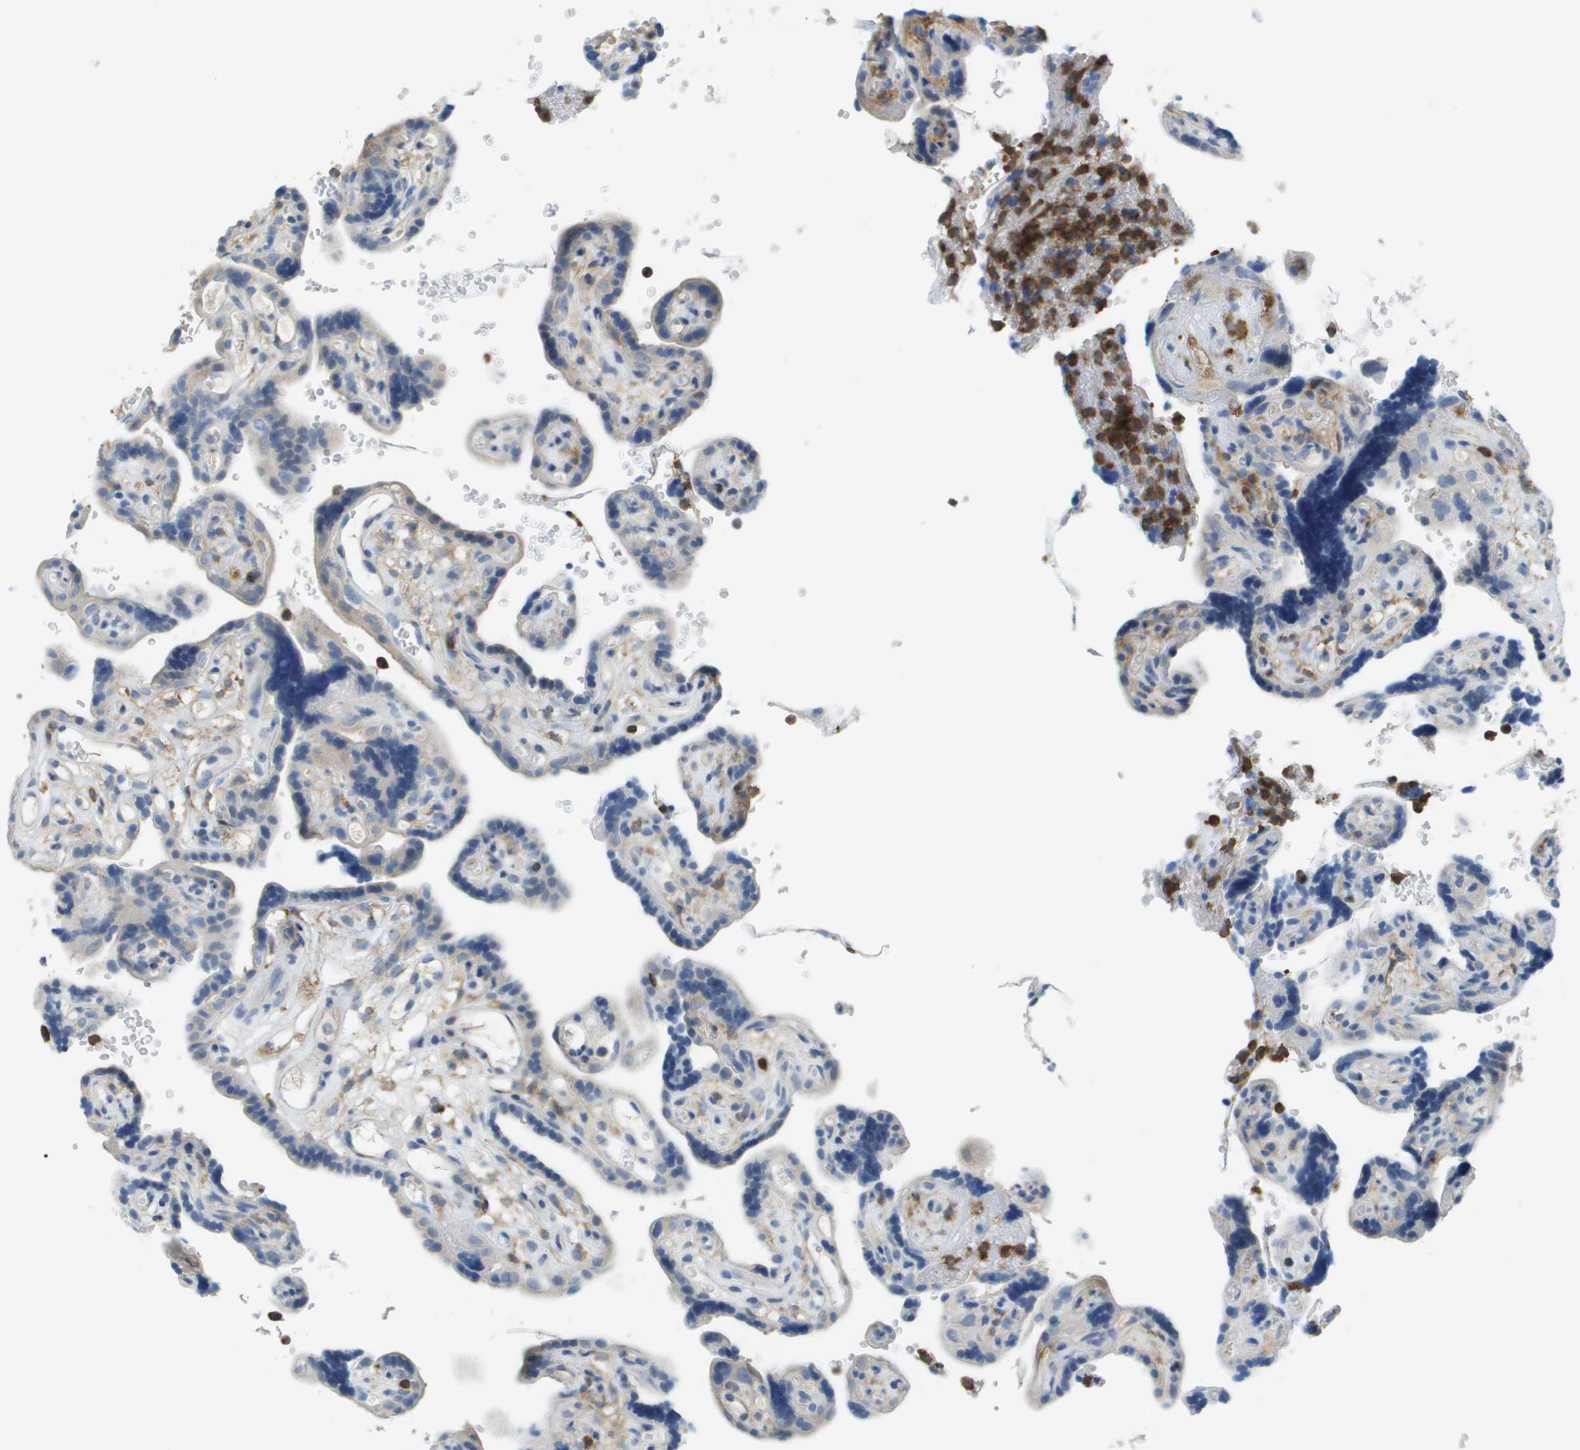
{"staining": {"intensity": "weak", "quantity": ">75%", "location": "cytoplasmic/membranous"}, "tissue": "placenta", "cell_type": "Decidual cells", "image_type": "normal", "snomed": [{"axis": "morphology", "description": "Normal tissue, NOS"}, {"axis": "topography", "description": "Placenta"}], "caption": "This is an image of IHC staining of unremarkable placenta, which shows weak staining in the cytoplasmic/membranous of decidual cells.", "gene": "APBB1IP", "patient": {"sex": "female", "age": 30}}